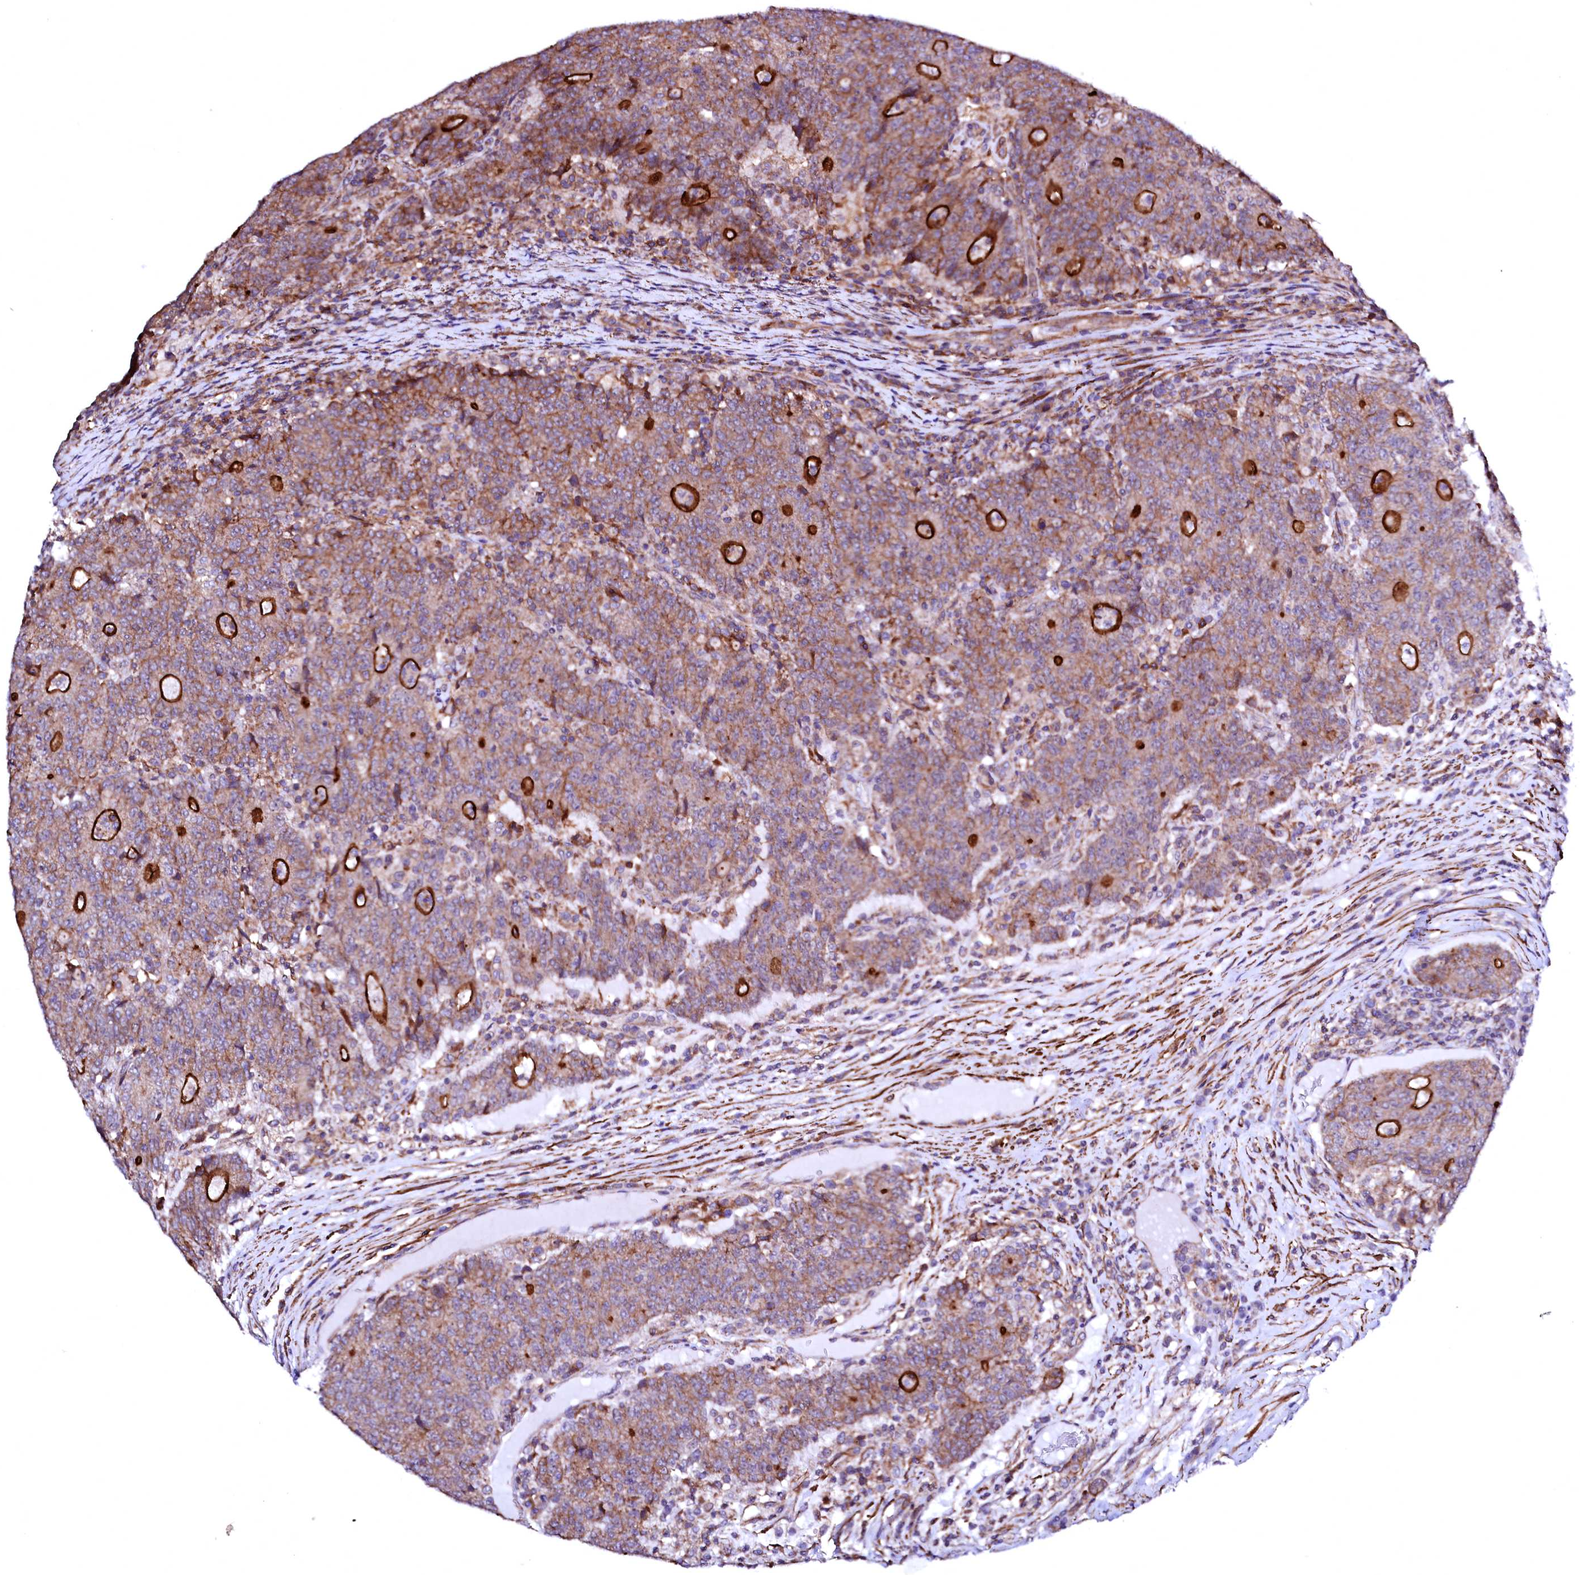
{"staining": {"intensity": "strong", "quantity": "25%-75%", "location": "cytoplasmic/membranous"}, "tissue": "colorectal cancer", "cell_type": "Tumor cells", "image_type": "cancer", "snomed": [{"axis": "morphology", "description": "Adenocarcinoma, NOS"}, {"axis": "topography", "description": "Colon"}], "caption": "A brown stain highlights strong cytoplasmic/membranous expression of a protein in human colorectal cancer tumor cells.", "gene": "GPR176", "patient": {"sex": "female", "age": 75}}